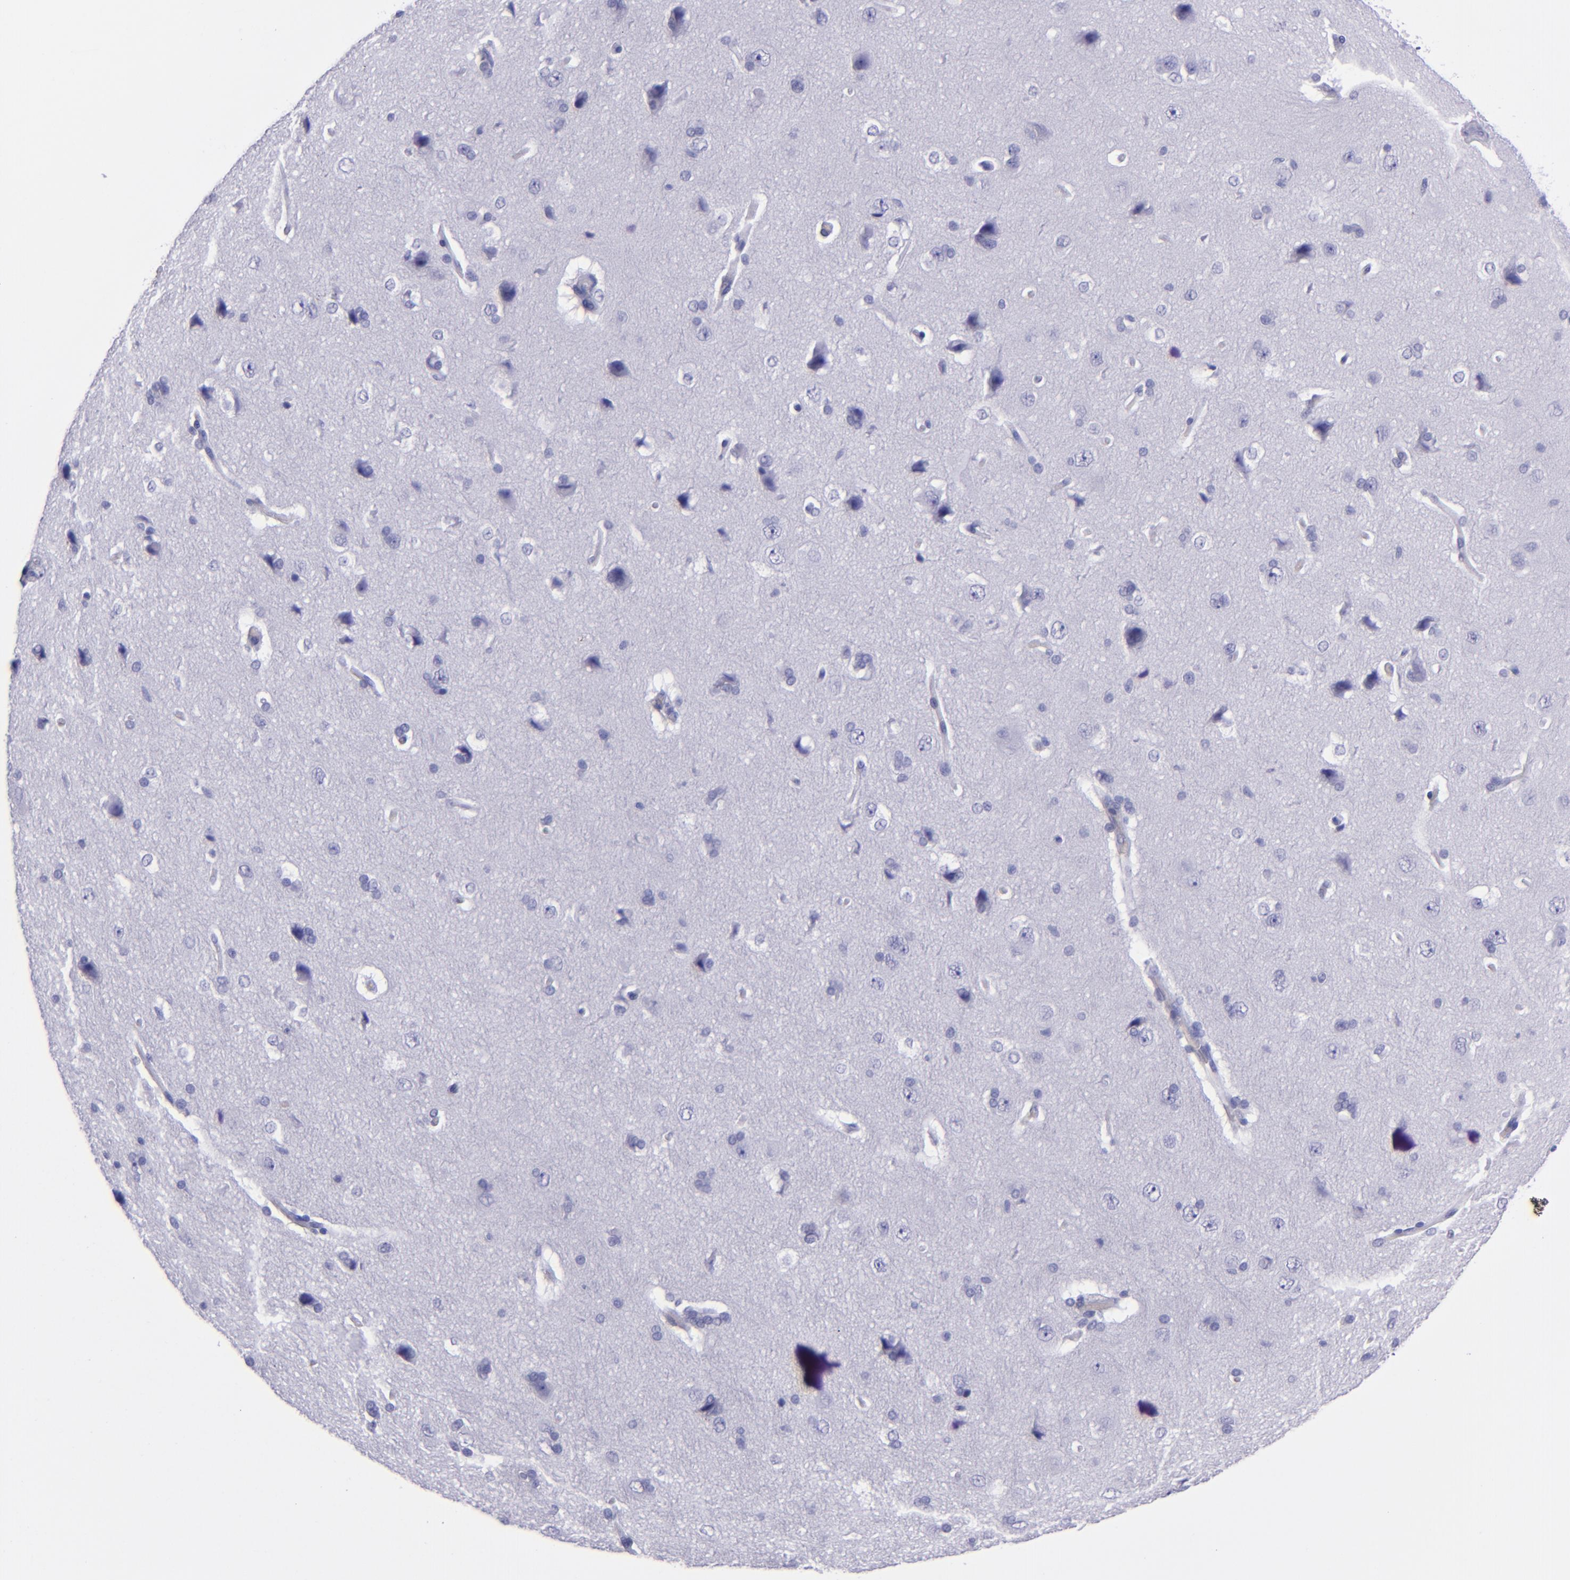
{"staining": {"intensity": "negative", "quantity": "none", "location": "none"}, "tissue": "cerebral cortex", "cell_type": "Endothelial cells", "image_type": "normal", "snomed": [{"axis": "morphology", "description": "Normal tissue, NOS"}, {"axis": "topography", "description": "Cerebral cortex"}], "caption": "The photomicrograph exhibits no staining of endothelial cells in normal cerebral cortex. Nuclei are stained in blue.", "gene": "TOP2A", "patient": {"sex": "female", "age": 45}}